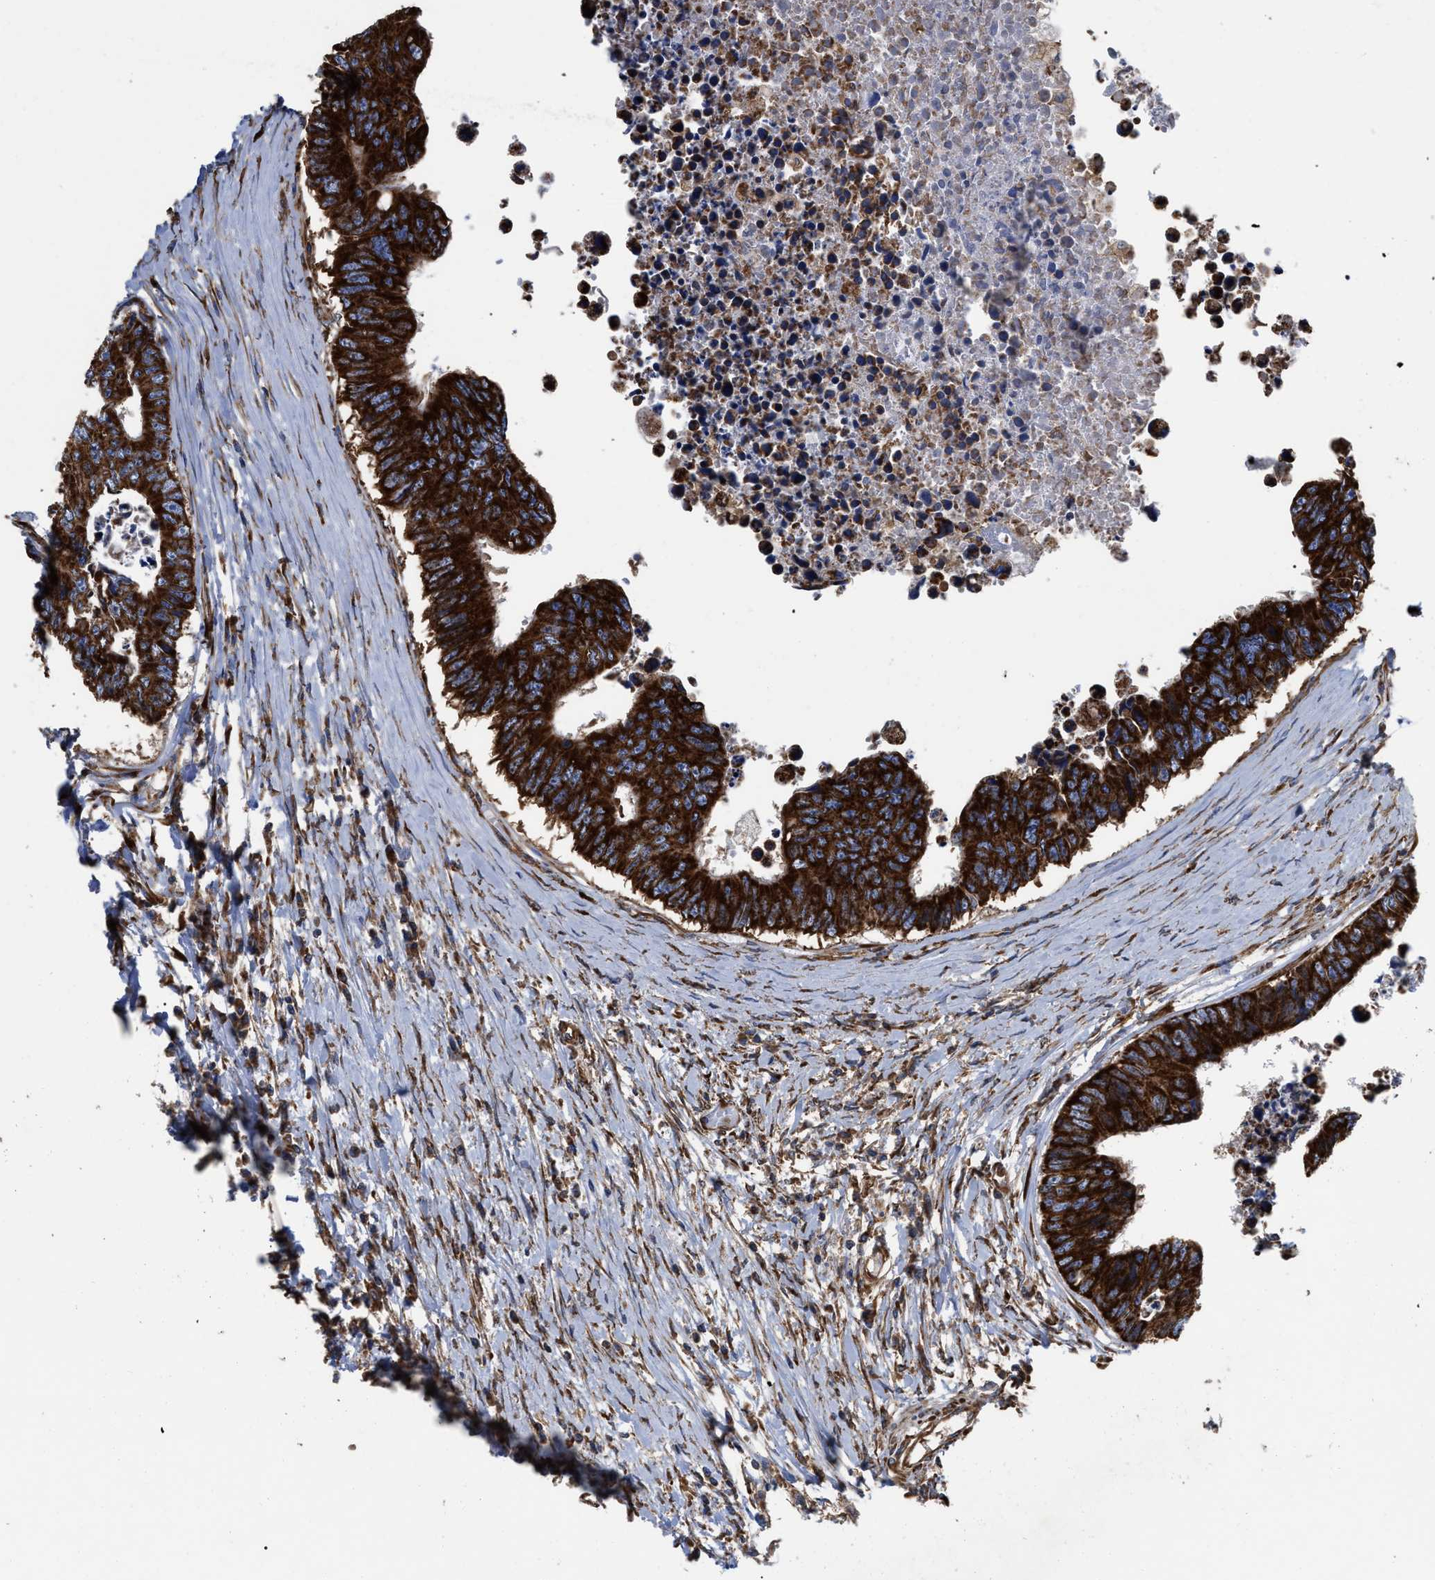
{"staining": {"intensity": "strong", "quantity": ">75%", "location": "cytoplasmic/membranous"}, "tissue": "colorectal cancer", "cell_type": "Tumor cells", "image_type": "cancer", "snomed": [{"axis": "morphology", "description": "Adenocarcinoma, NOS"}, {"axis": "topography", "description": "Rectum"}], "caption": "The image displays immunohistochemical staining of colorectal adenocarcinoma. There is strong cytoplasmic/membranous staining is appreciated in approximately >75% of tumor cells.", "gene": "FAM120A", "patient": {"sex": "male", "age": 84}}